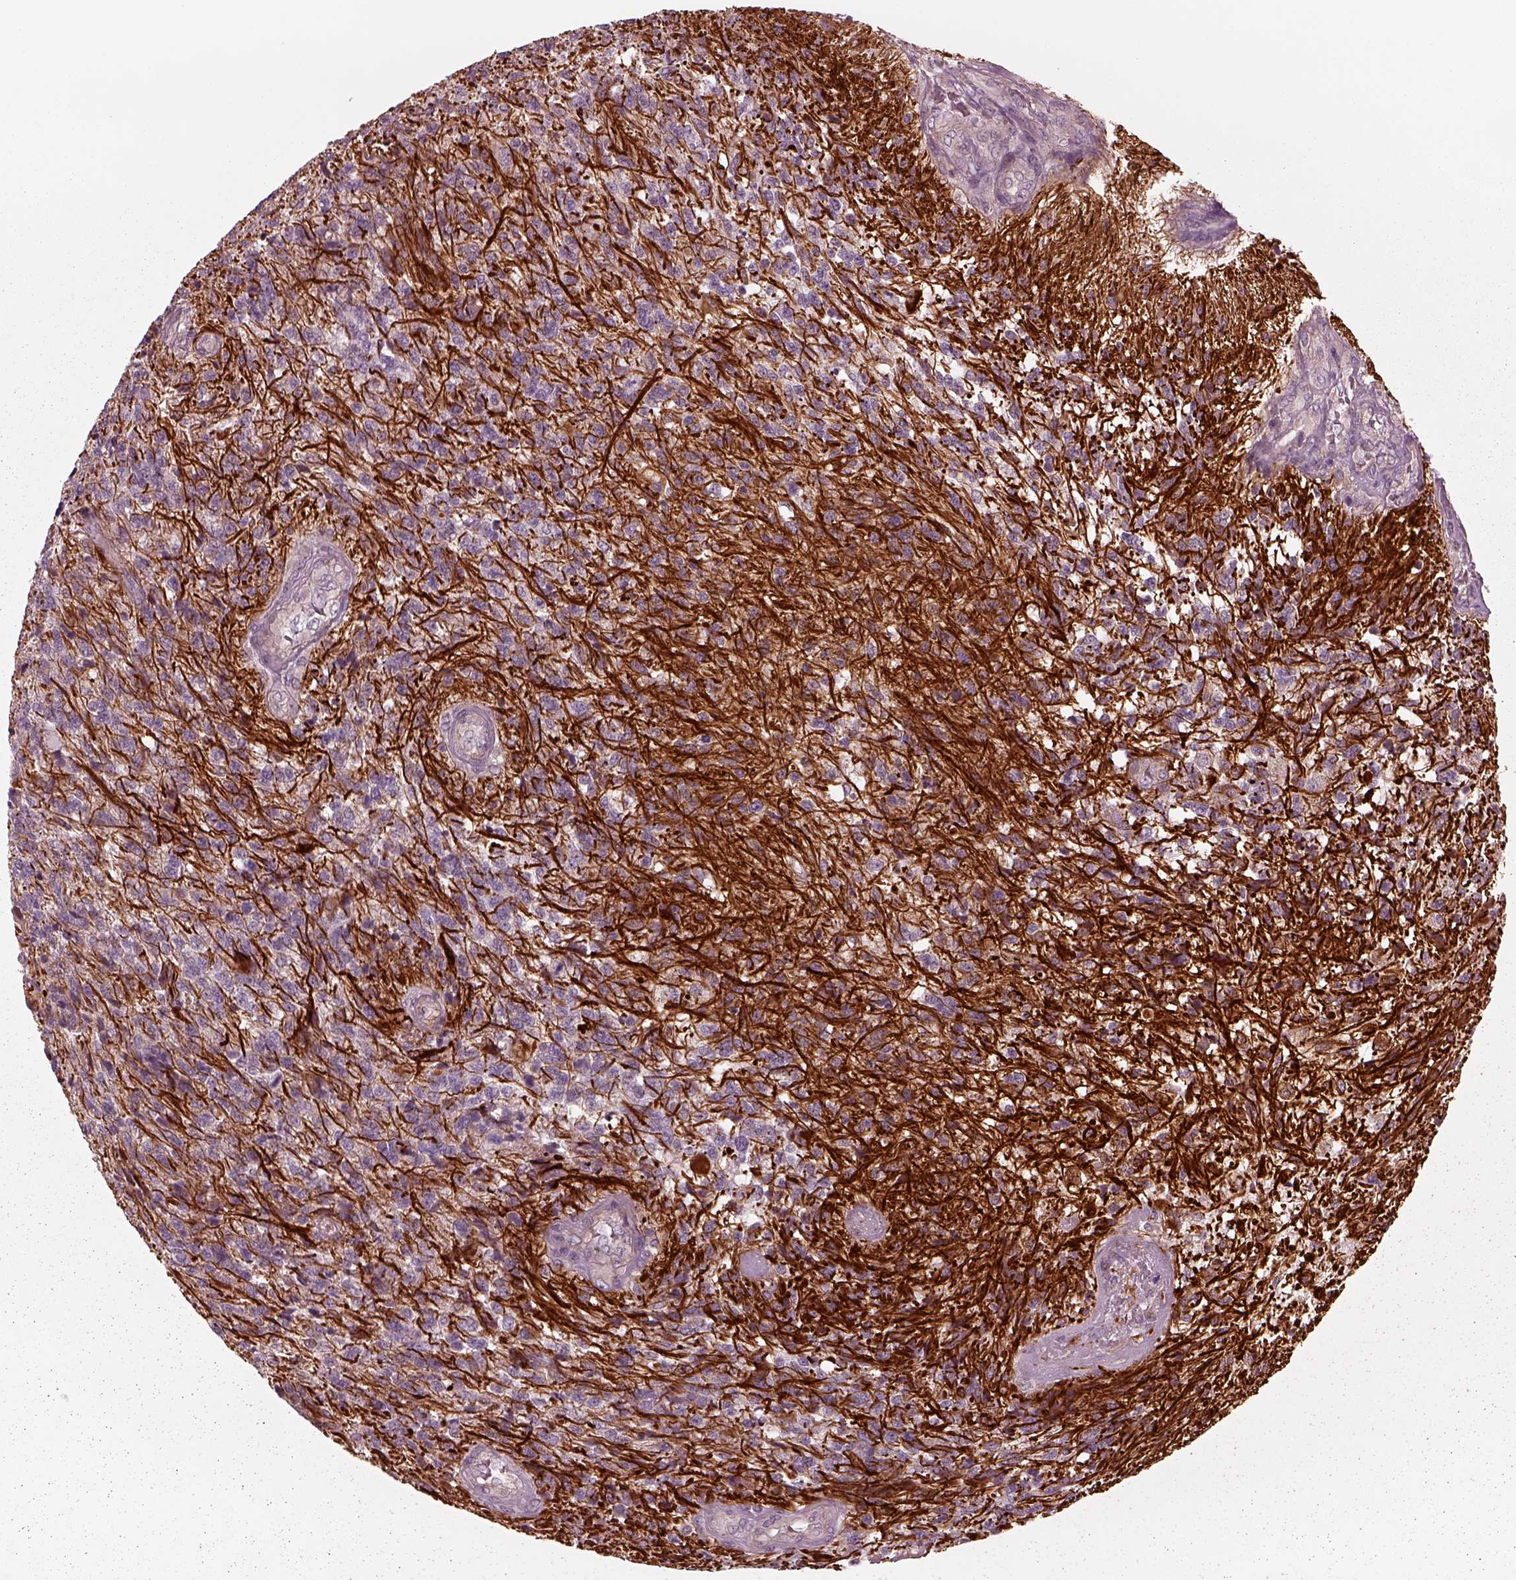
{"staining": {"intensity": "negative", "quantity": "none", "location": "none"}, "tissue": "glioma", "cell_type": "Tumor cells", "image_type": "cancer", "snomed": [{"axis": "morphology", "description": "Glioma, malignant, High grade"}, {"axis": "topography", "description": "Brain"}], "caption": "This is an immunohistochemistry (IHC) image of human malignant glioma (high-grade). There is no staining in tumor cells.", "gene": "KIF6", "patient": {"sex": "male", "age": 56}}